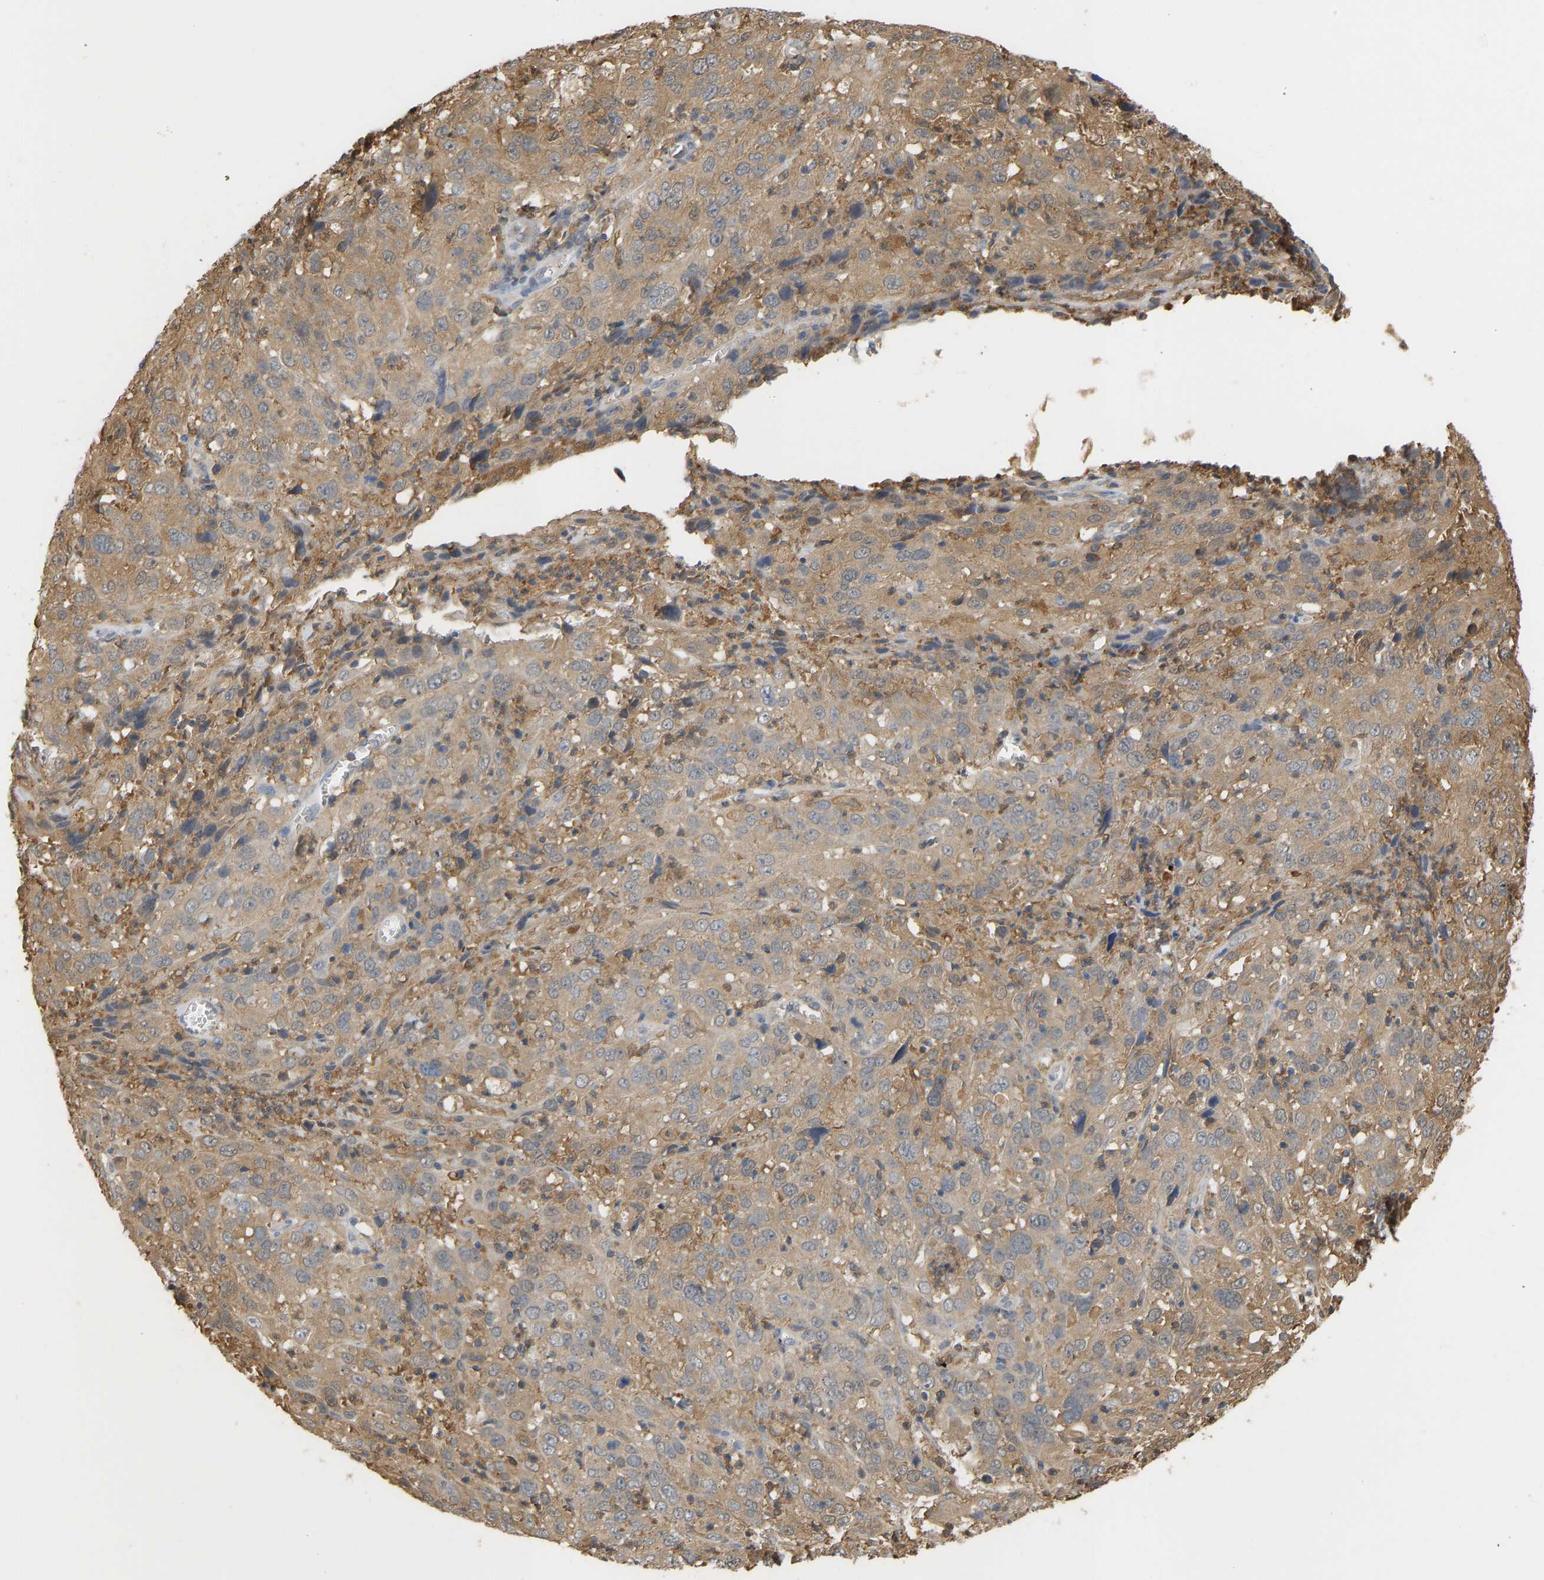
{"staining": {"intensity": "moderate", "quantity": ">75%", "location": "cytoplasmic/membranous"}, "tissue": "cervical cancer", "cell_type": "Tumor cells", "image_type": "cancer", "snomed": [{"axis": "morphology", "description": "Squamous cell carcinoma, NOS"}, {"axis": "topography", "description": "Cervix"}], "caption": "Tumor cells reveal medium levels of moderate cytoplasmic/membranous positivity in approximately >75% of cells in human cervical squamous cell carcinoma. (Stains: DAB (3,3'-diaminobenzidine) in brown, nuclei in blue, Microscopy: brightfield microscopy at high magnification).", "gene": "ENO1", "patient": {"sex": "female", "age": 32}}